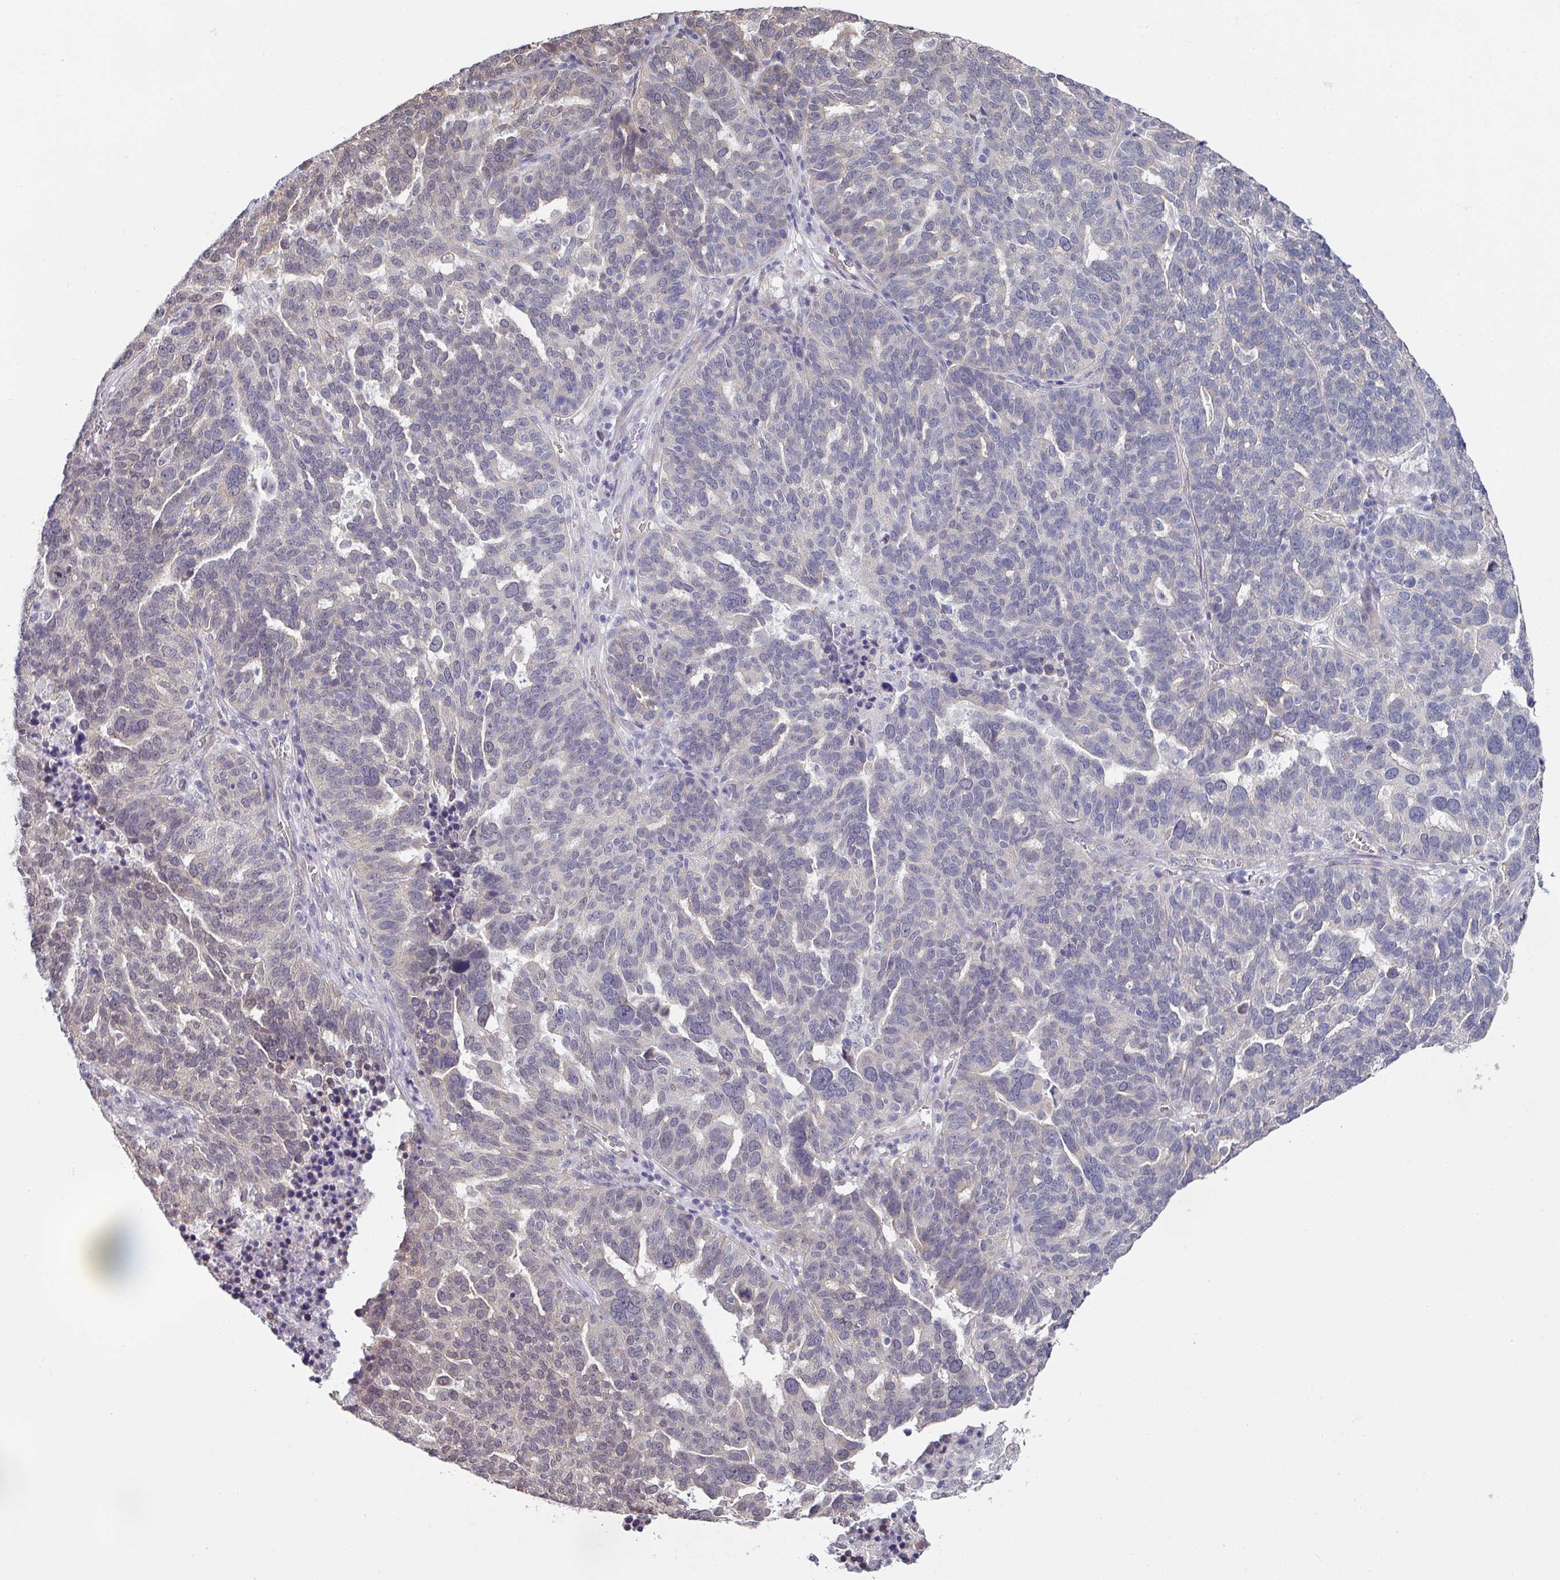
{"staining": {"intensity": "moderate", "quantity": "<25%", "location": "nuclear"}, "tissue": "ovarian cancer", "cell_type": "Tumor cells", "image_type": "cancer", "snomed": [{"axis": "morphology", "description": "Cystadenocarcinoma, serous, NOS"}, {"axis": "topography", "description": "Ovary"}], "caption": "Protein positivity by IHC demonstrates moderate nuclear staining in about <25% of tumor cells in ovarian serous cystadenocarcinoma. (DAB (3,3'-diaminobenzidine) = brown stain, brightfield microscopy at high magnification).", "gene": "TMED5", "patient": {"sex": "female", "age": 59}}